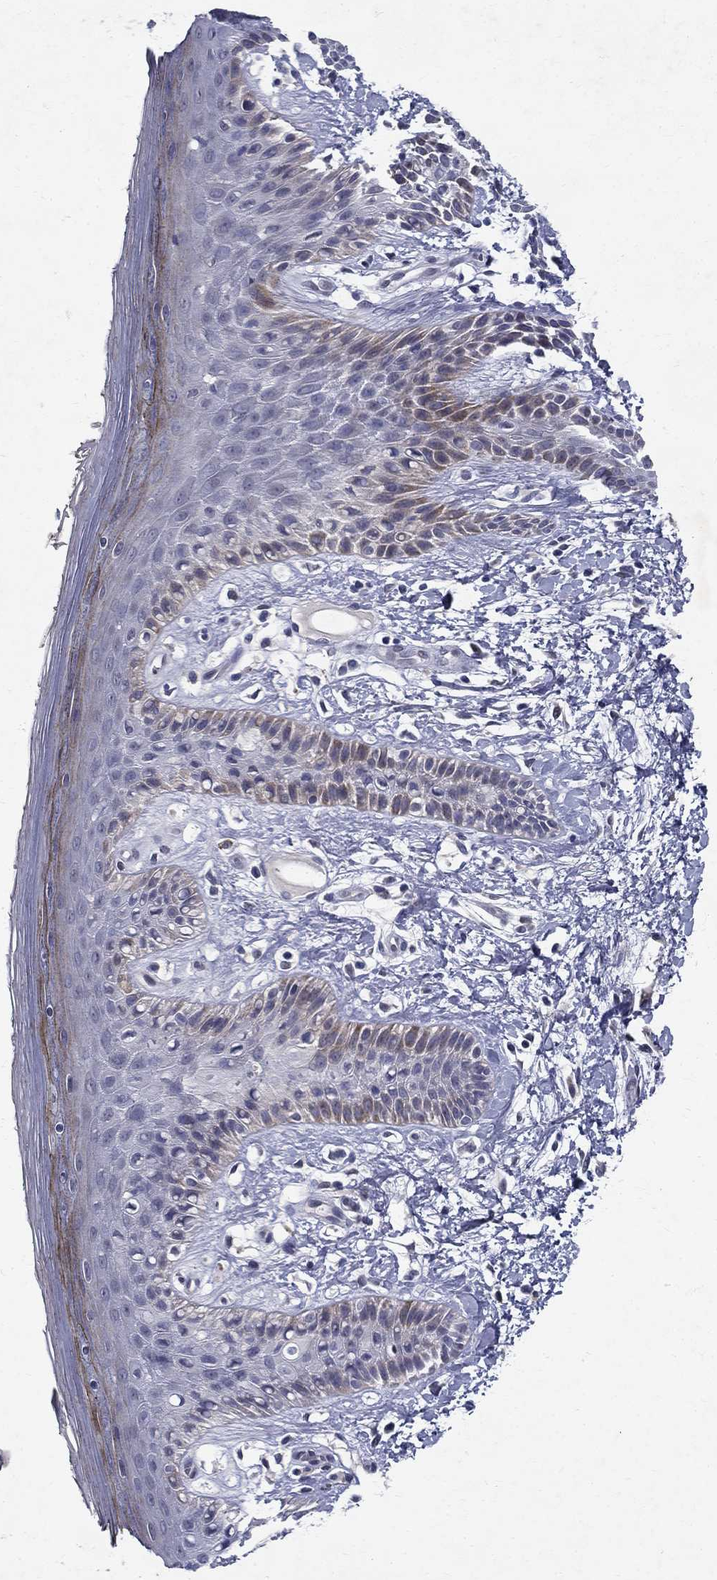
{"staining": {"intensity": "moderate", "quantity": "<25%", "location": "cytoplasmic/membranous"}, "tissue": "skin", "cell_type": "Epidermal cells", "image_type": "normal", "snomed": [{"axis": "morphology", "description": "Normal tissue, NOS"}, {"axis": "topography", "description": "Anal"}], "caption": "High-power microscopy captured an immunohistochemistry (IHC) micrograph of unremarkable skin, revealing moderate cytoplasmic/membranous staining in approximately <25% of epidermal cells. The staining was performed using DAB (3,3'-diaminobenzidine) to visualize the protein expression in brown, while the nuclei were stained in blue with hematoxylin (Magnification: 20x).", "gene": "RBFOX1", "patient": {"sex": "male", "age": 36}}